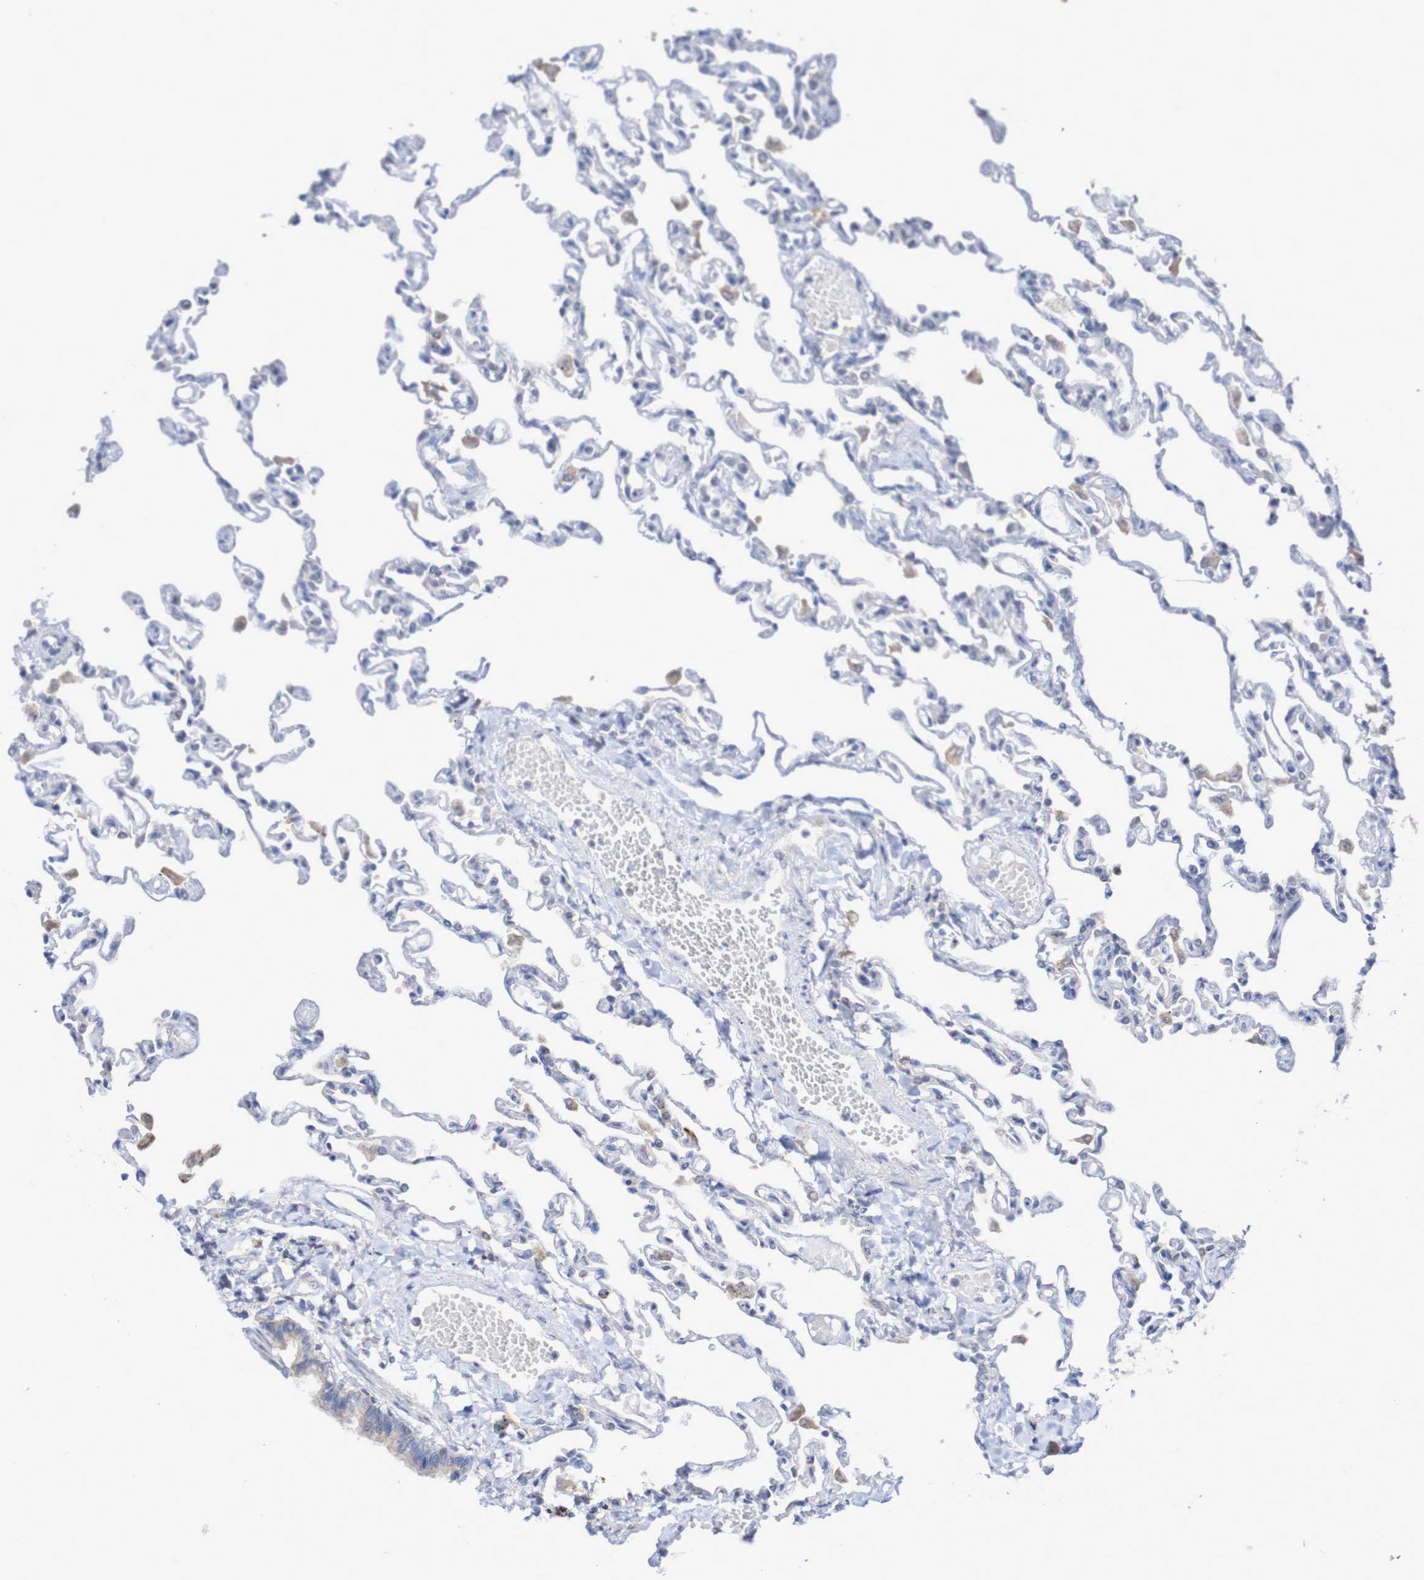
{"staining": {"intensity": "moderate", "quantity": "25%-75%", "location": "cytoplasmic/membranous"}, "tissue": "lung", "cell_type": "Alveolar cells", "image_type": "normal", "snomed": [{"axis": "morphology", "description": "Normal tissue, NOS"}, {"axis": "topography", "description": "Lung"}], "caption": "The photomicrograph shows a brown stain indicating the presence of a protein in the cytoplasmic/membranous of alveolar cells in lung.", "gene": "C3orf18", "patient": {"sex": "male", "age": 21}}